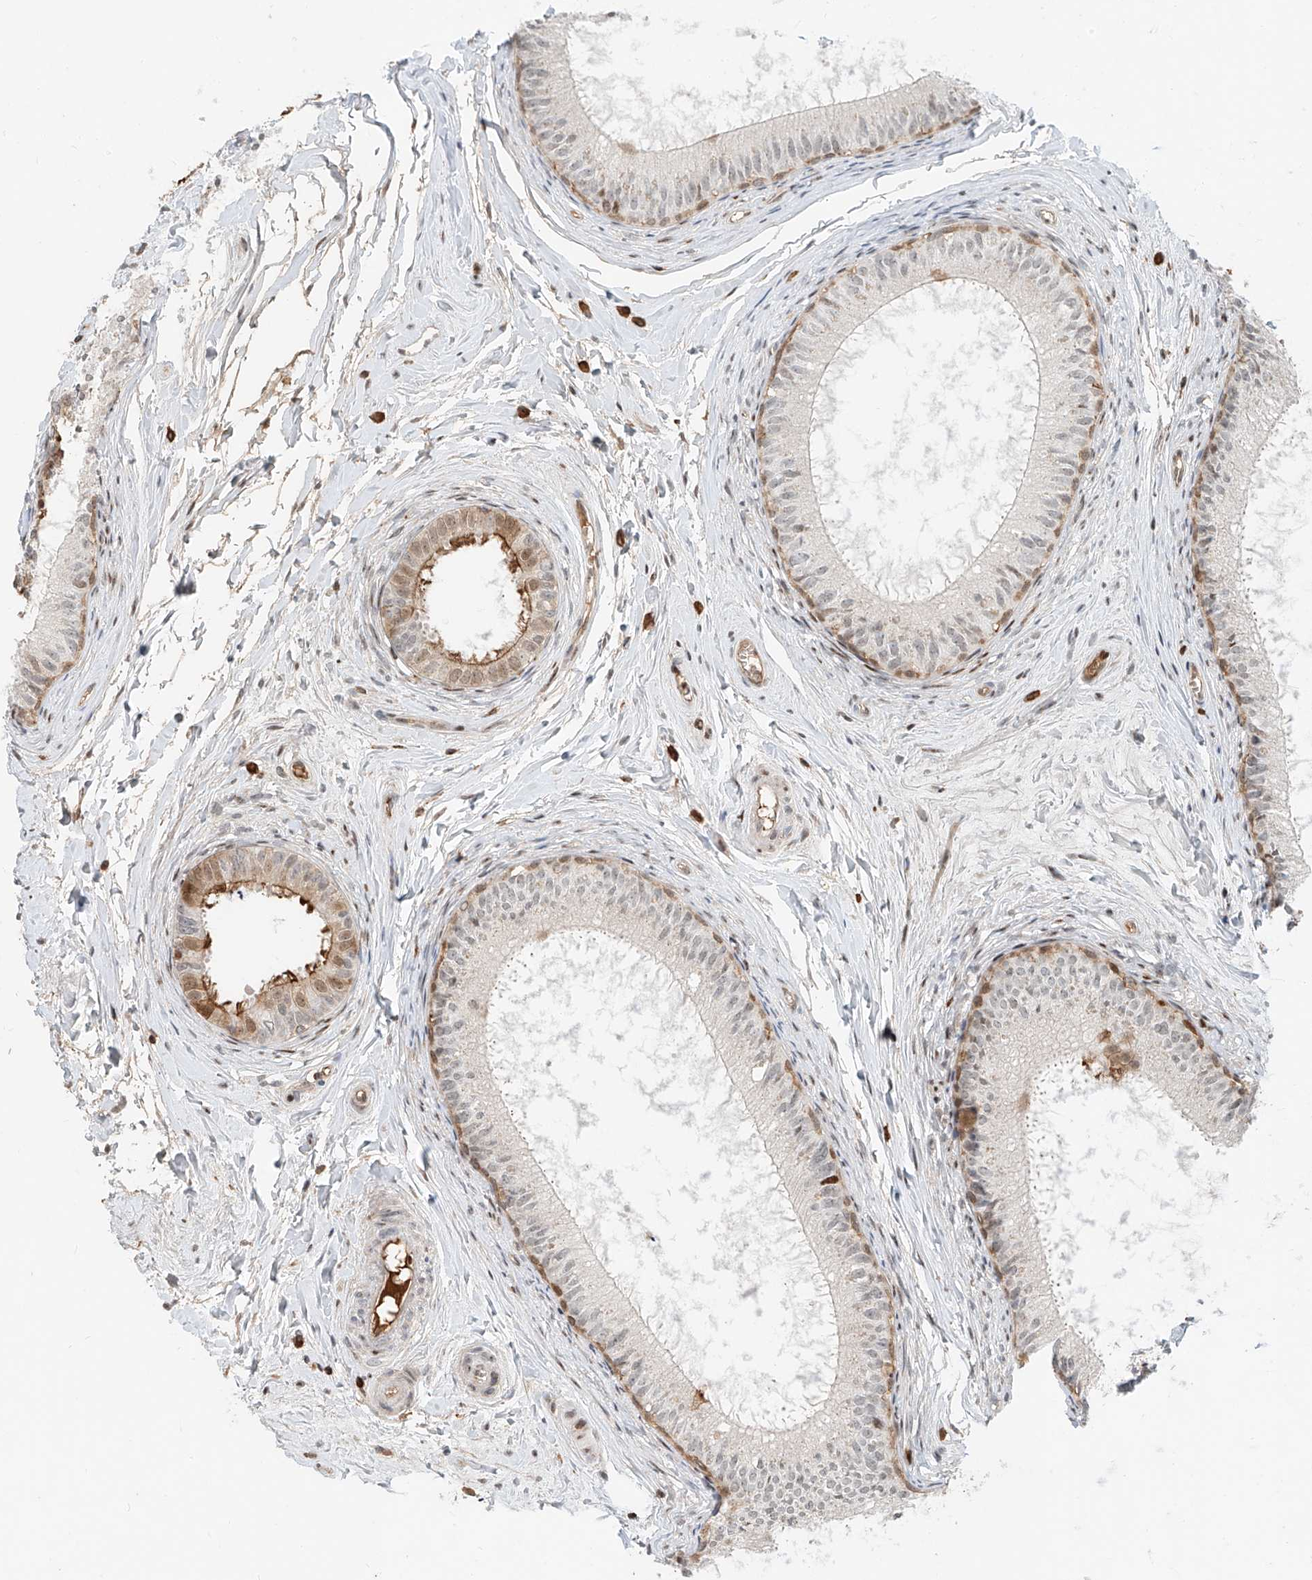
{"staining": {"intensity": "moderate", "quantity": "<25%", "location": "cytoplasmic/membranous,nuclear"}, "tissue": "epididymis", "cell_type": "Glandular cells", "image_type": "normal", "snomed": [{"axis": "morphology", "description": "Normal tissue, NOS"}, {"axis": "topography", "description": "Epididymis"}], "caption": "Moderate cytoplasmic/membranous,nuclear staining for a protein is identified in approximately <25% of glandular cells of normal epididymis using immunohistochemistry (IHC).", "gene": "CEP162", "patient": {"sex": "male", "age": 34}}